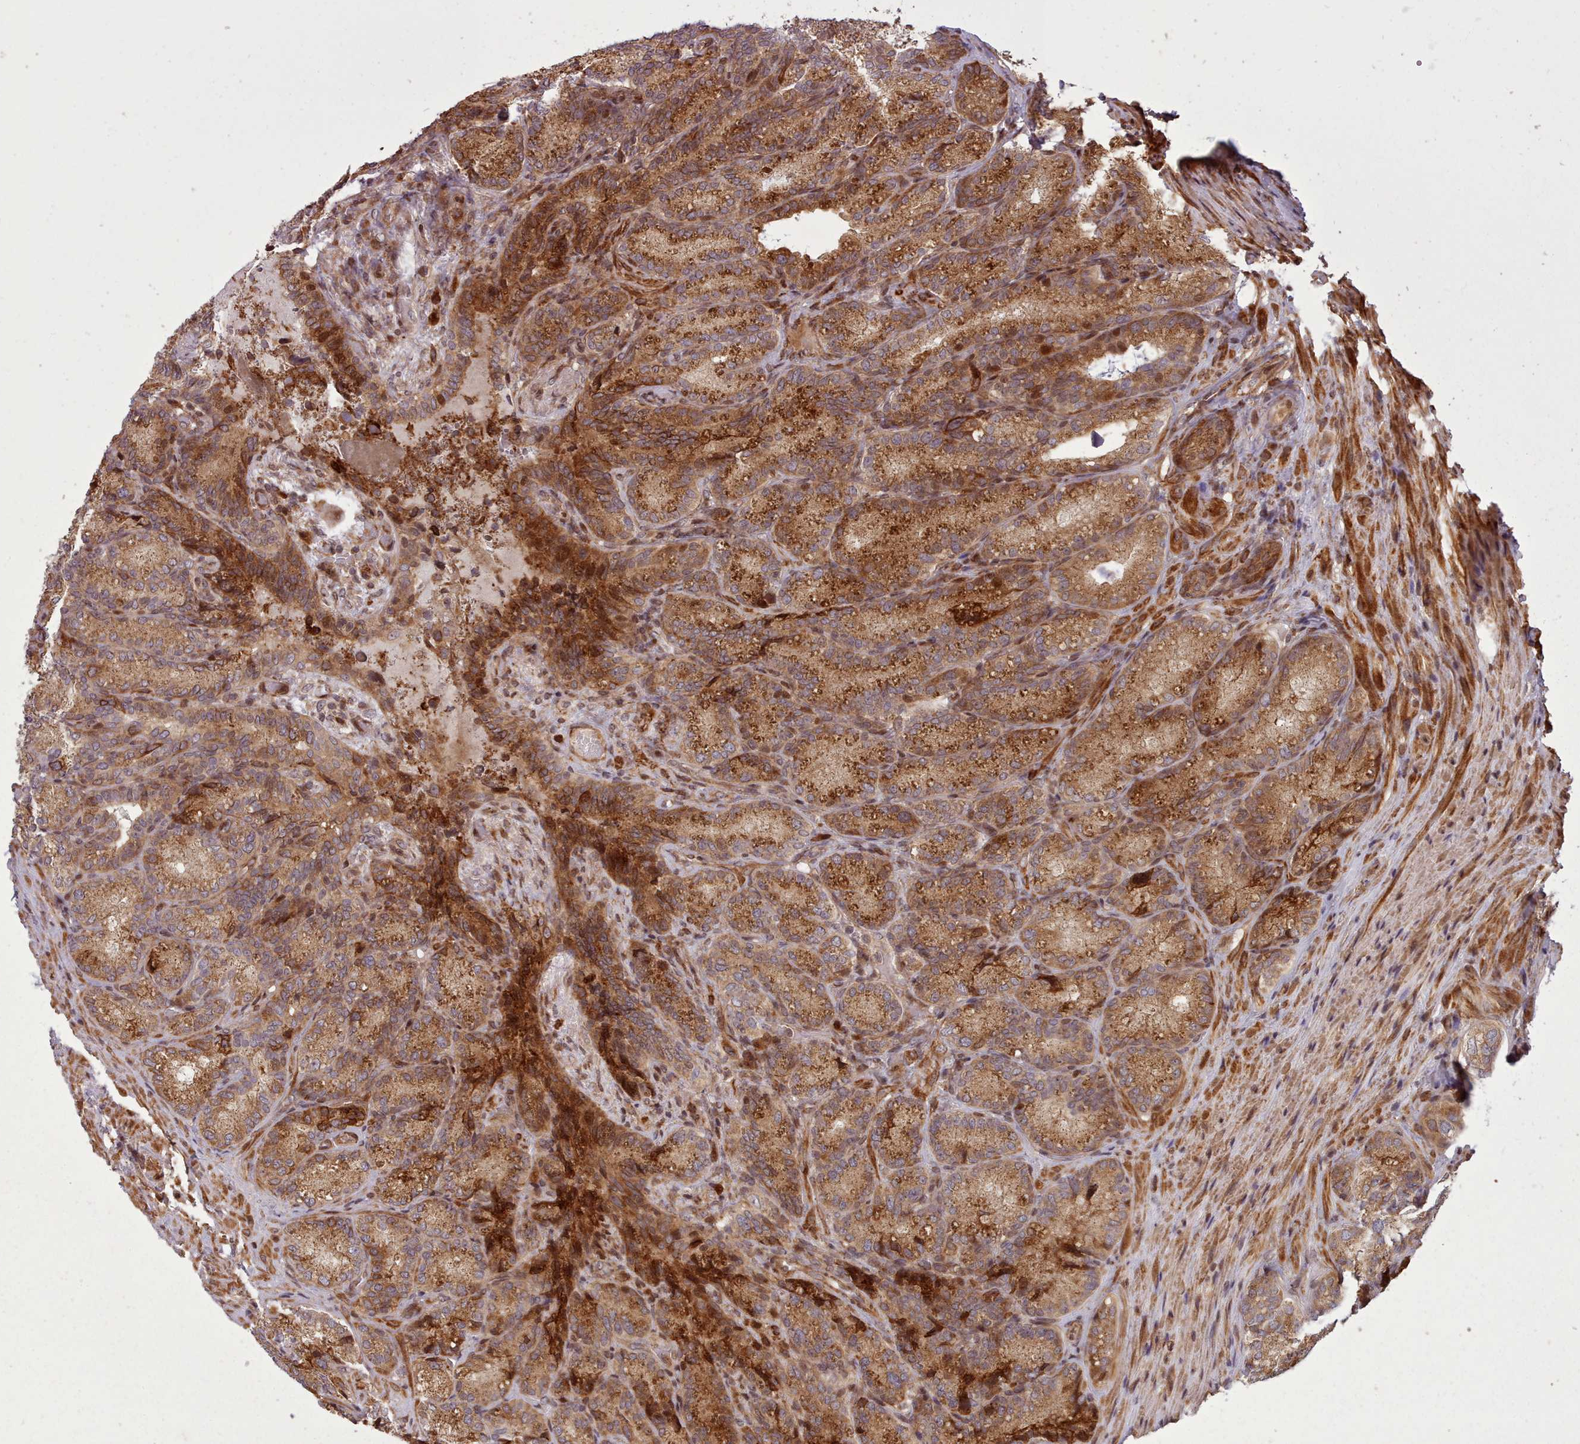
{"staining": {"intensity": "strong", "quantity": ">75%", "location": "cytoplasmic/membranous"}, "tissue": "seminal vesicle", "cell_type": "Glandular cells", "image_type": "normal", "snomed": [{"axis": "morphology", "description": "Normal tissue, NOS"}, {"axis": "topography", "description": "Seminal veicle"}], "caption": "Human seminal vesicle stained with a brown dye shows strong cytoplasmic/membranous positive staining in about >75% of glandular cells.", "gene": "NLRP7", "patient": {"sex": "male", "age": 58}}